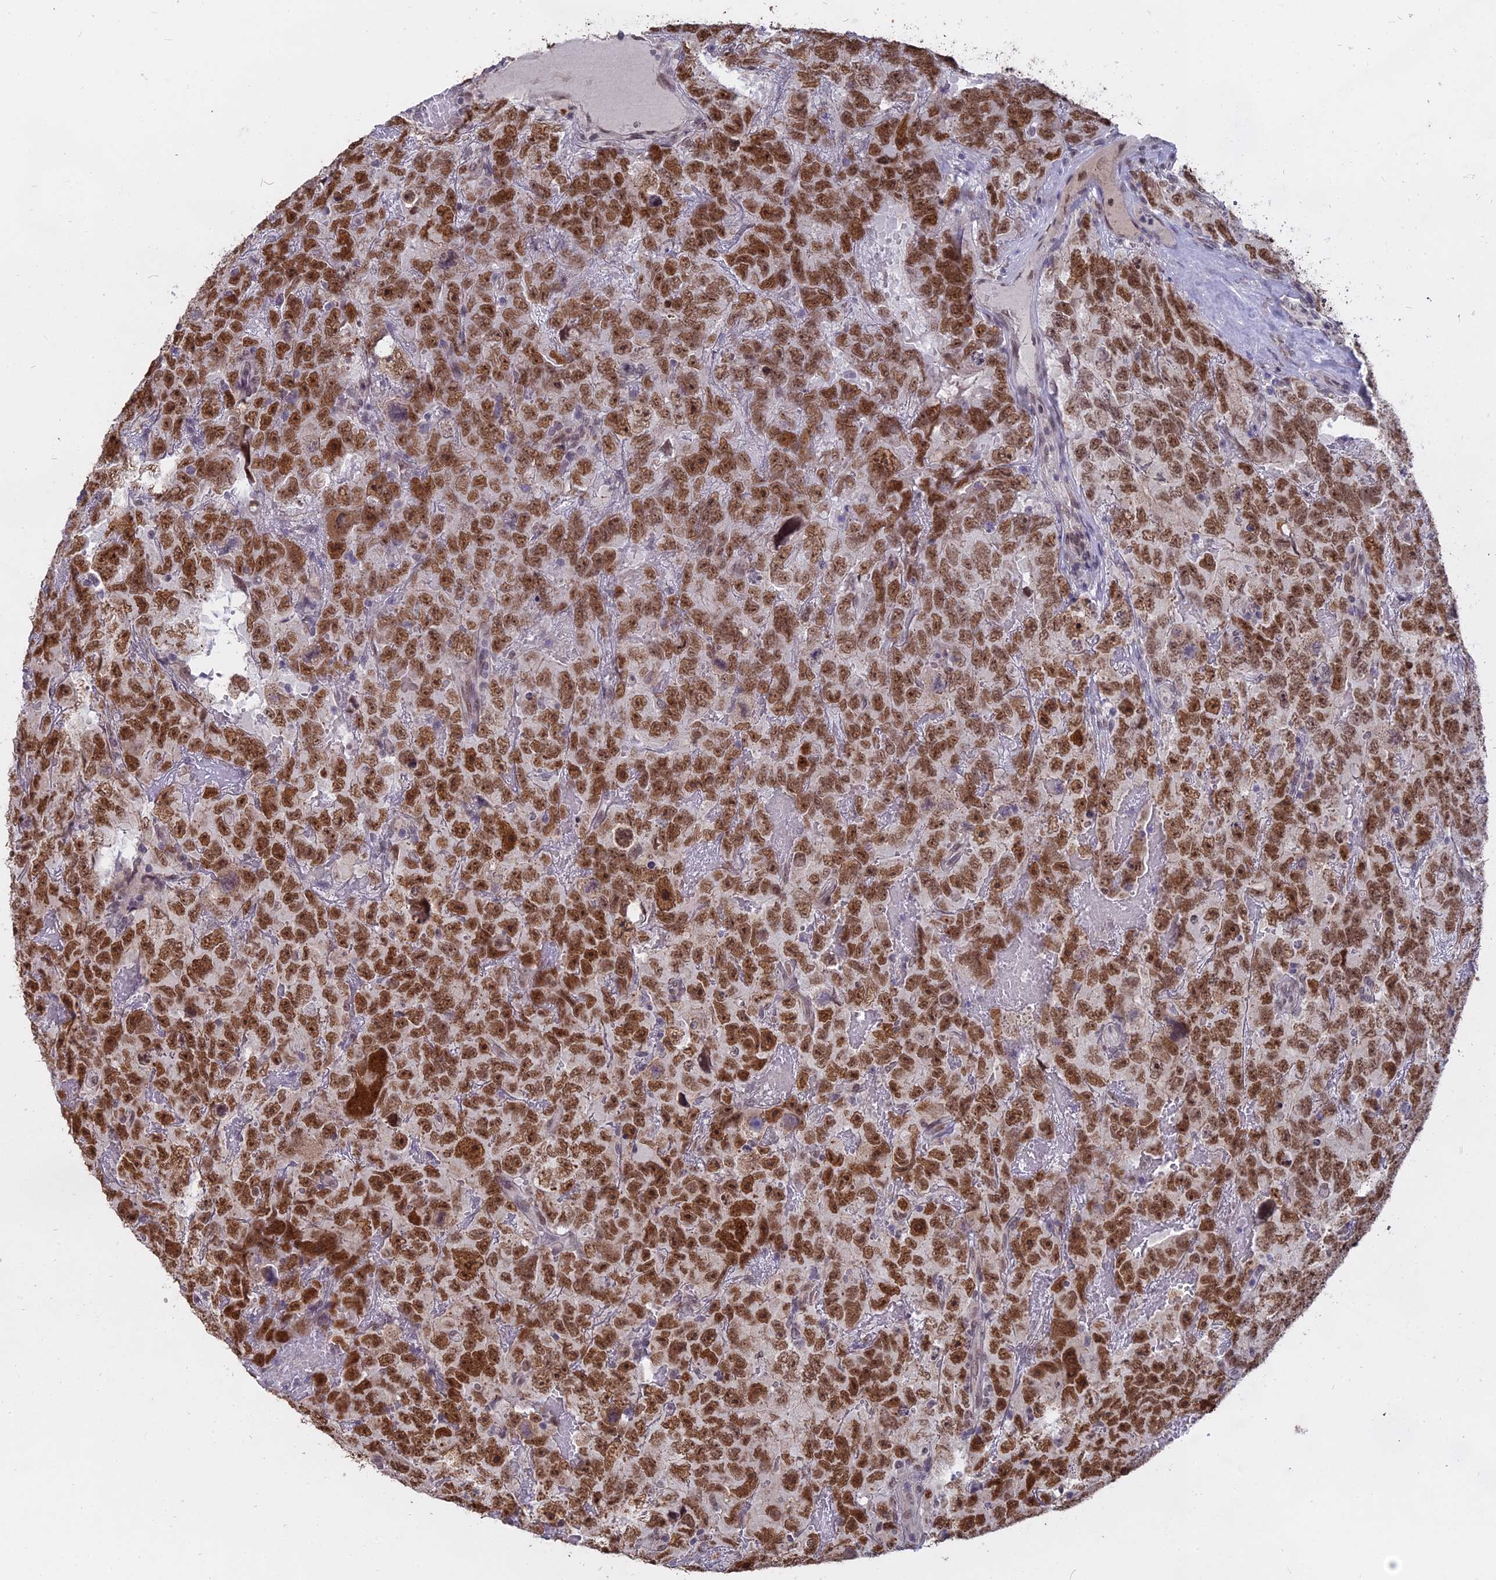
{"staining": {"intensity": "moderate", "quantity": ">75%", "location": "nuclear"}, "tissue": "testis cancer", "cell_type": "Tumor cells", "image_type": "cancer", "snomed": [{"axis": "morphology", "description": "Carcinoma, Embryonal, NOS"}, {"axis": "topography", "description": "Testis"}], "caption": "An image of testis cancer (embryonal carcinoma) stained for a protein reveals moderate nuclear brown staining in tumor cells. Nuclei are stained in blue.", "gene": "NR1H3", "patient": {"sex": "male", "age": 45}}